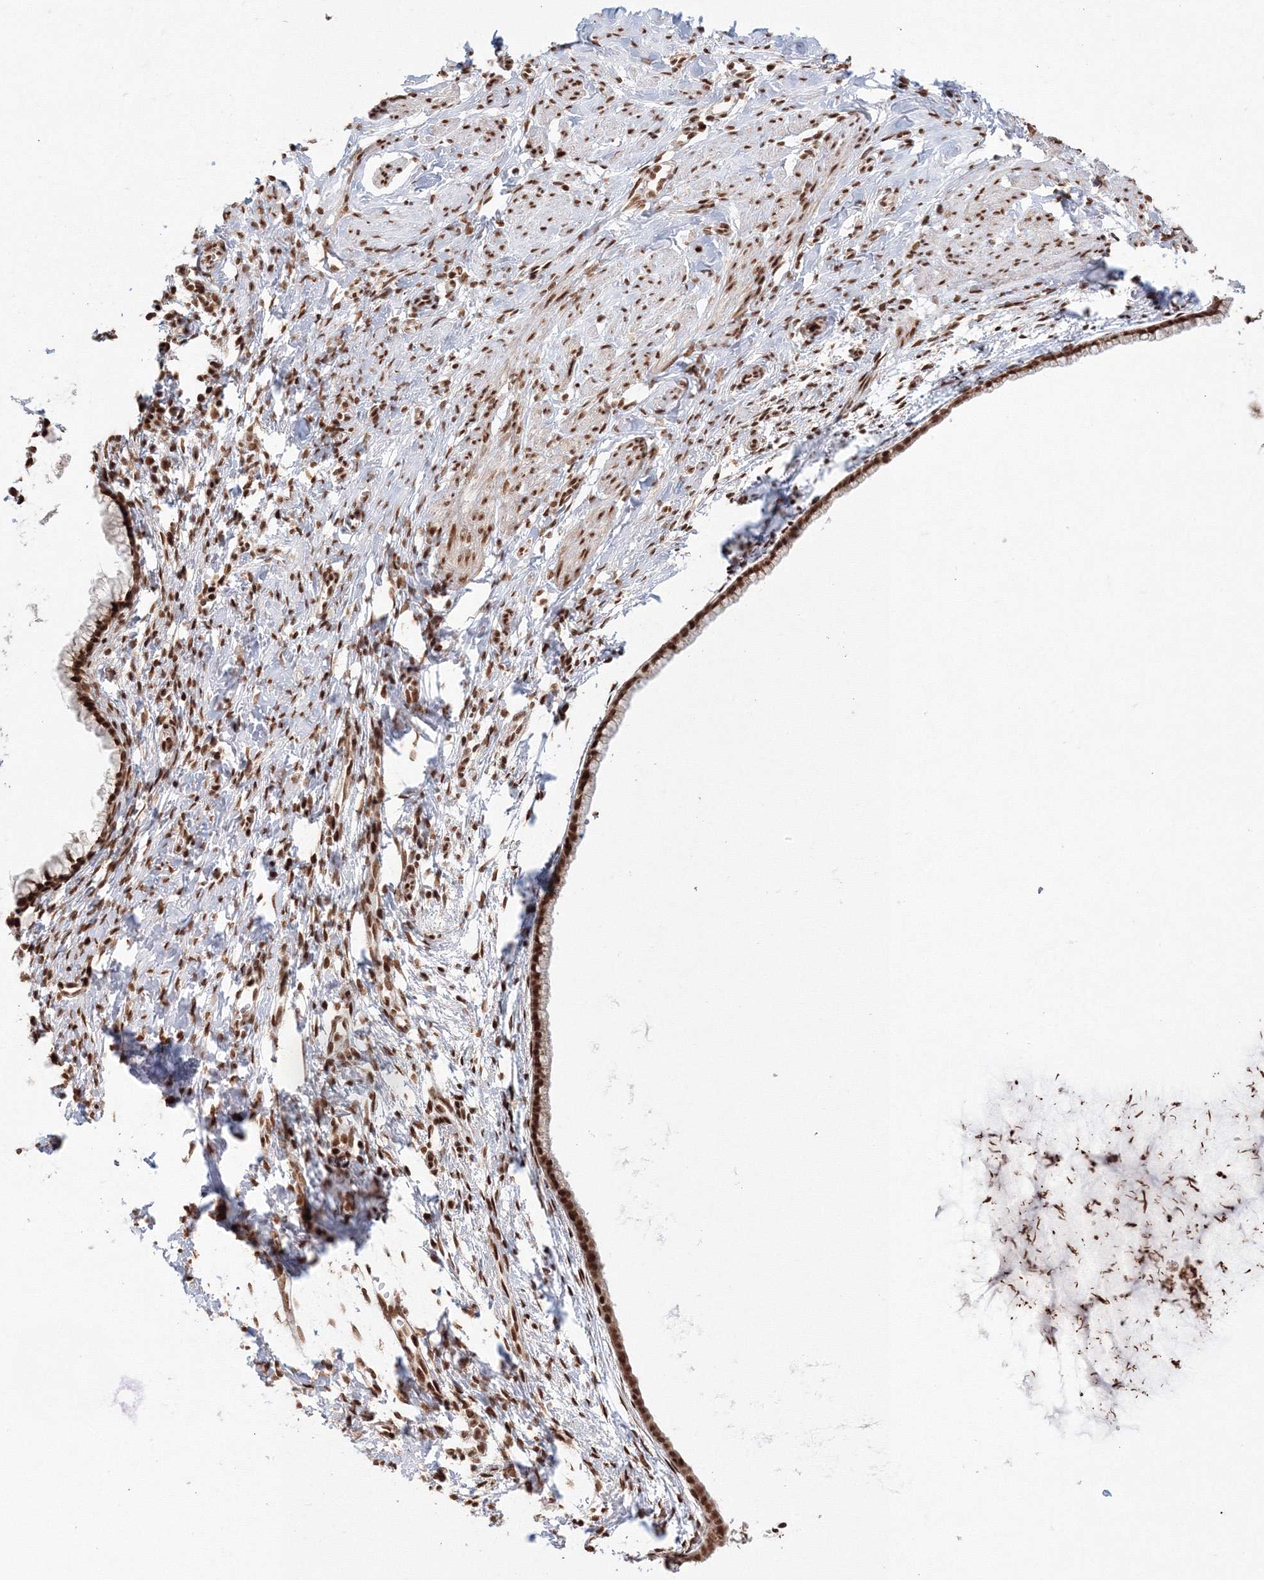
{"staining": {"intensity": "strong", "quantity": ">75%", "location": "nuclear"}, "tissue": "cervix", "cell_type": "Glandular cells", "image_type": "normal", "snomed": [{"axis": "morphology", "description": "Normal tissue, NOS"}, {"axis": "topography", "description": "Cervix"}], "caption": "Protein expression analysis of normal human cervix reveals strong nuclear expression in approximately >75% of glandular cells.", "gene": "KIF20A", "patient": {"sex": "female", "age": 75}}